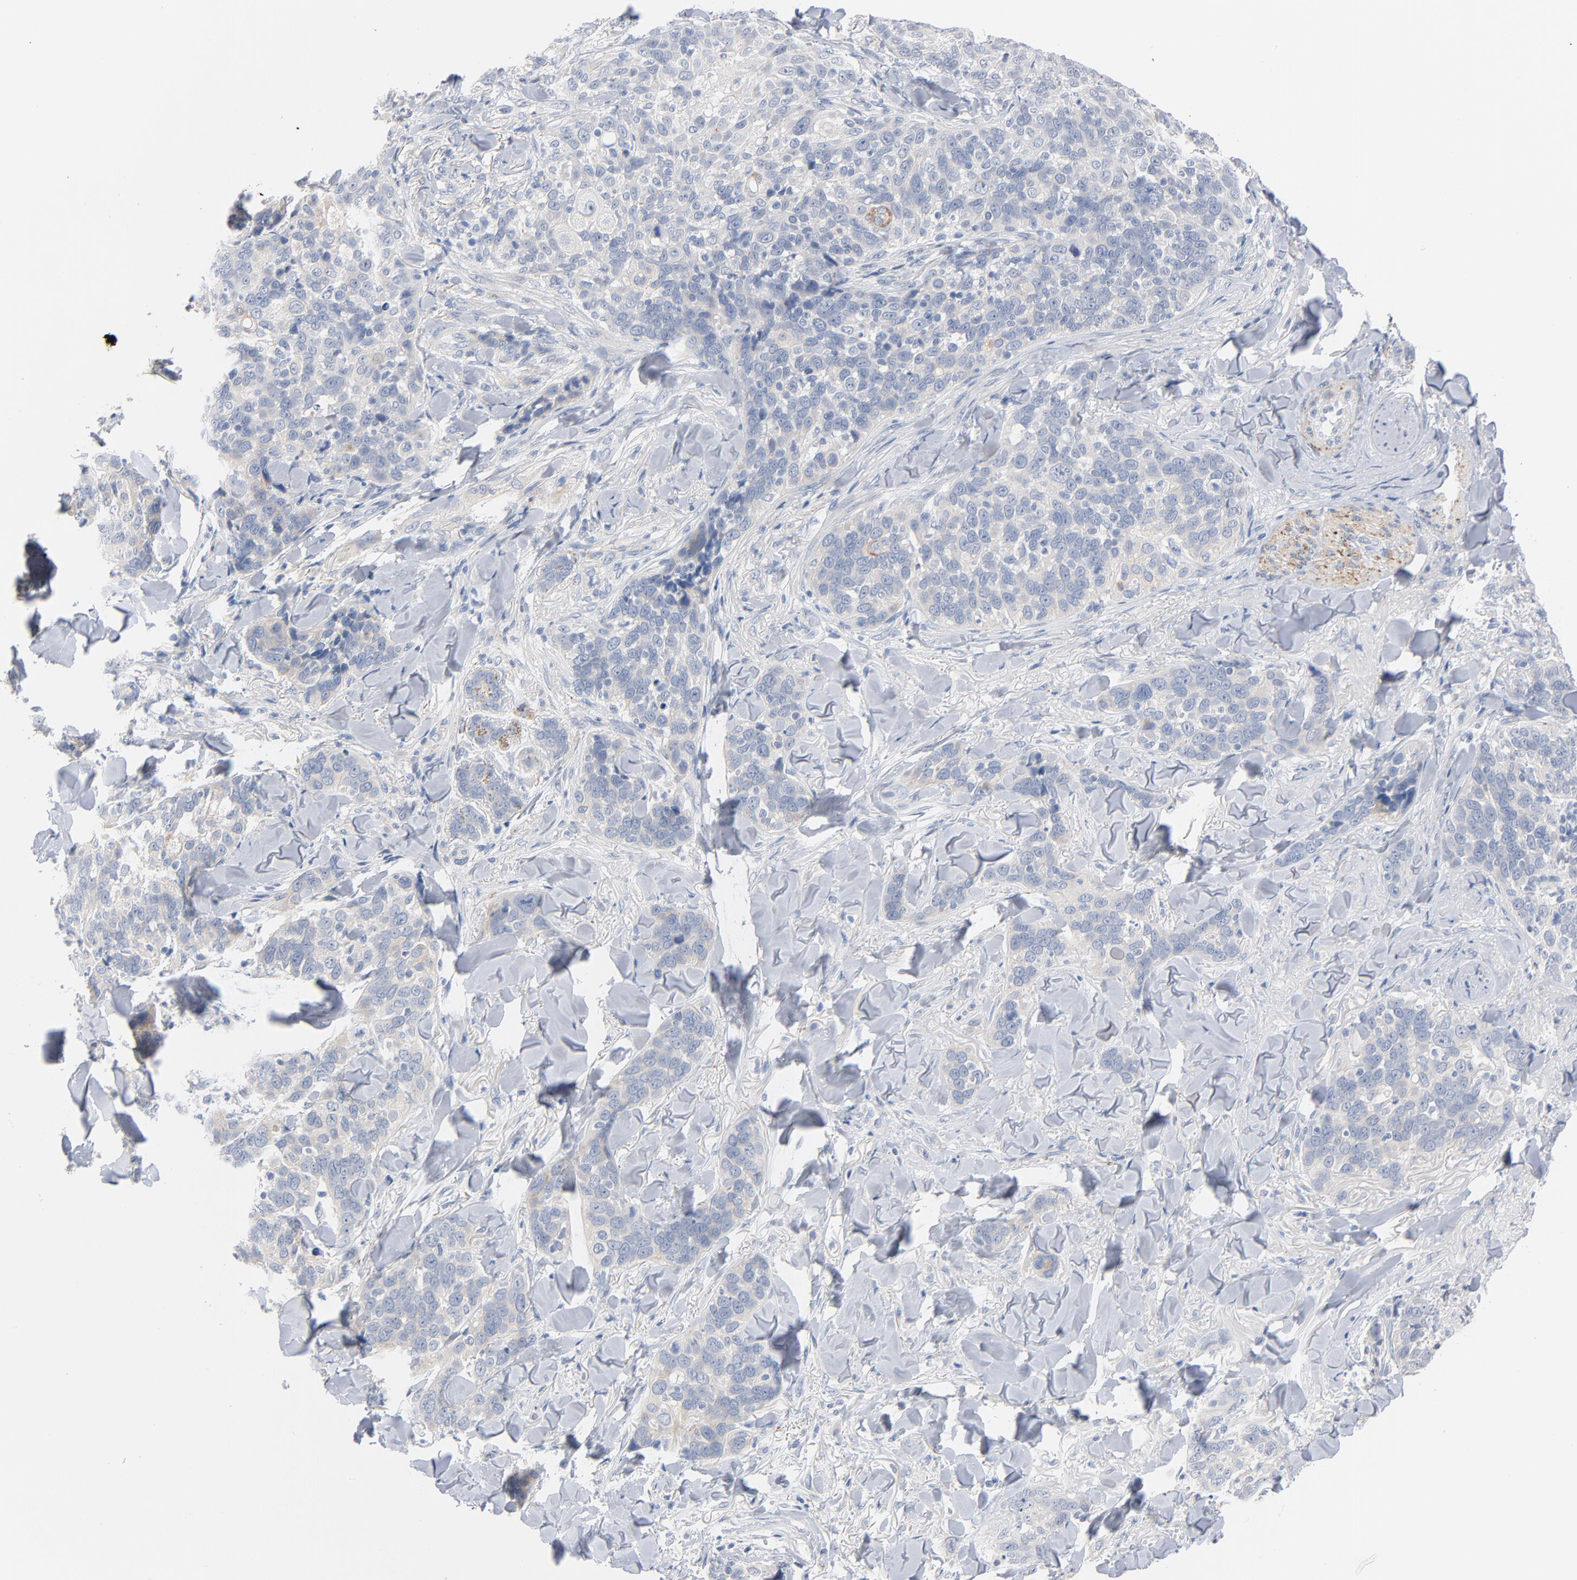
{"staining": {"intensity": "negative", "quantity": "none", "location": "none"}, "tissue": "skin cancer", "cell_type": "Tumor cells", "image_type": "cancer", "snomed": [{"axis": "morphology", "description": "Normal tissue, NOS"}, {"axis": "morphology", "description": "Squamous cell carcinoma, NOS"}, {"axis": "topography", "description": "Skin"}], "caption": "Micrograph shows no protein staining in tumor cells of skin cancer tissue. (Stains: DAB (3,3'-diaminobenzidine) IHC with hematoxylin counter stain, Microscopy: brightfield microscopy at high magnification).", "gene": "IFT43", "patient": {"sex": "female", "age": 83}}